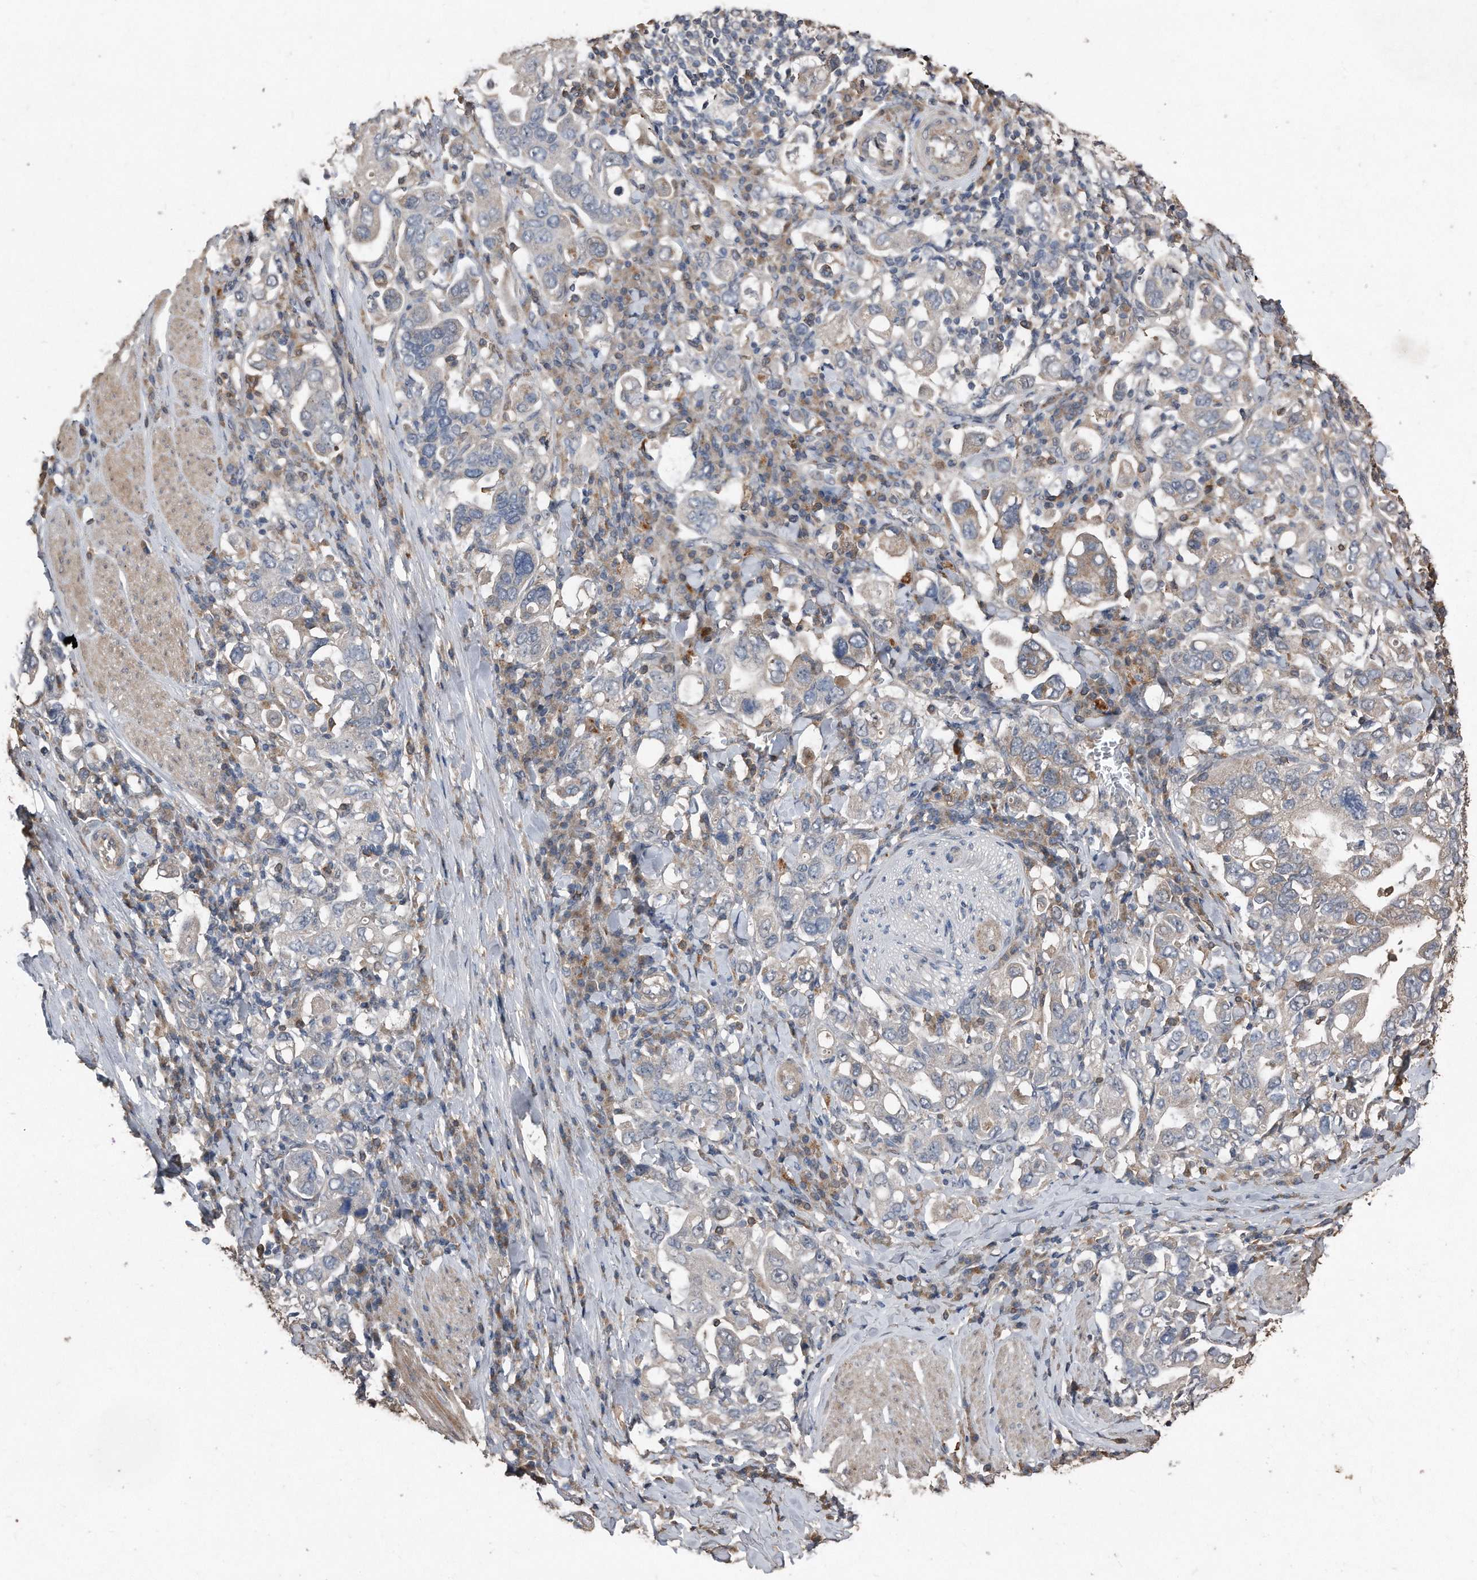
{"staining": {"intensity": "weak", "quantity": "<25%", "location": "cytoplasmic/membranous"}, "tissue": "stomach cancer", "cell_type": "Tumor cells", "image_type": "cancer", "snomed": [{"axis": "morphology", "description": "Adenocarcinoma, NOS"}, {"axis": "topography", "description": "Stomach, upper"}], "caption": "Stomach cancer was stained to show a protein in brown. There is no significant staining in tumor cells.", "gene": "ANKRD10", "patient": {"sex": "male", "age": 62}}